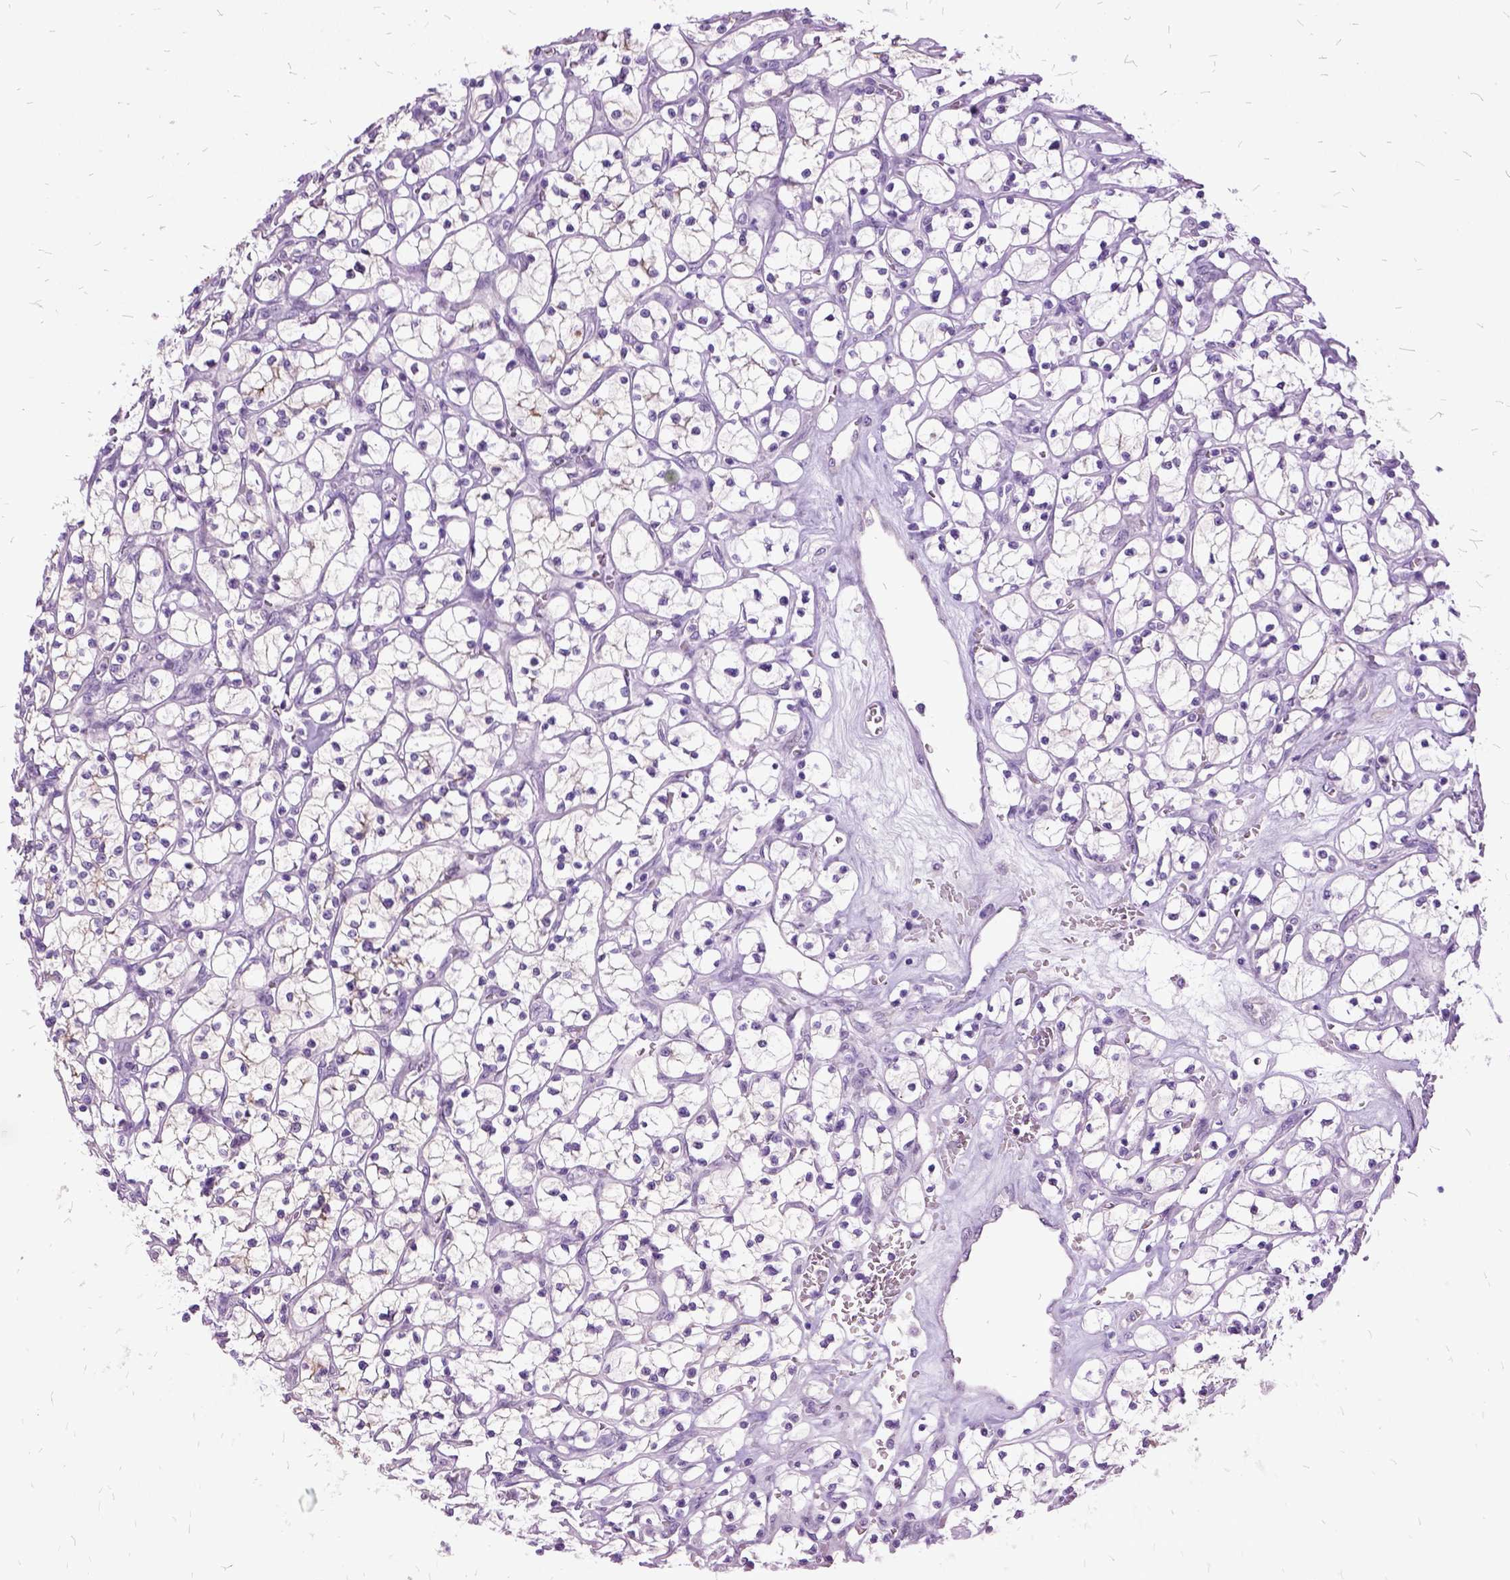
{"staining": {"intensity": "negative", "quantity": "none", "location": "none"}, "tissue": "renal cancer", "cell_type": "Tumor cells", "image_type": "cancer", "snomed": [{"axis": "morphology", "description": "Adenocarcinoma, NOS"}, {"axis": "topography", "description": "Kidney"}], "caption": "Immunohistochemical staining of renal cancer (adenocarcinoma) shows no significant positivity in tumor cells. (DAB (3,3'-diaminobenzidine) immunohistochemistry with hematoxylin counter stain).", "gene": "MME", "patient": {"sex": "female", "age": 64}}